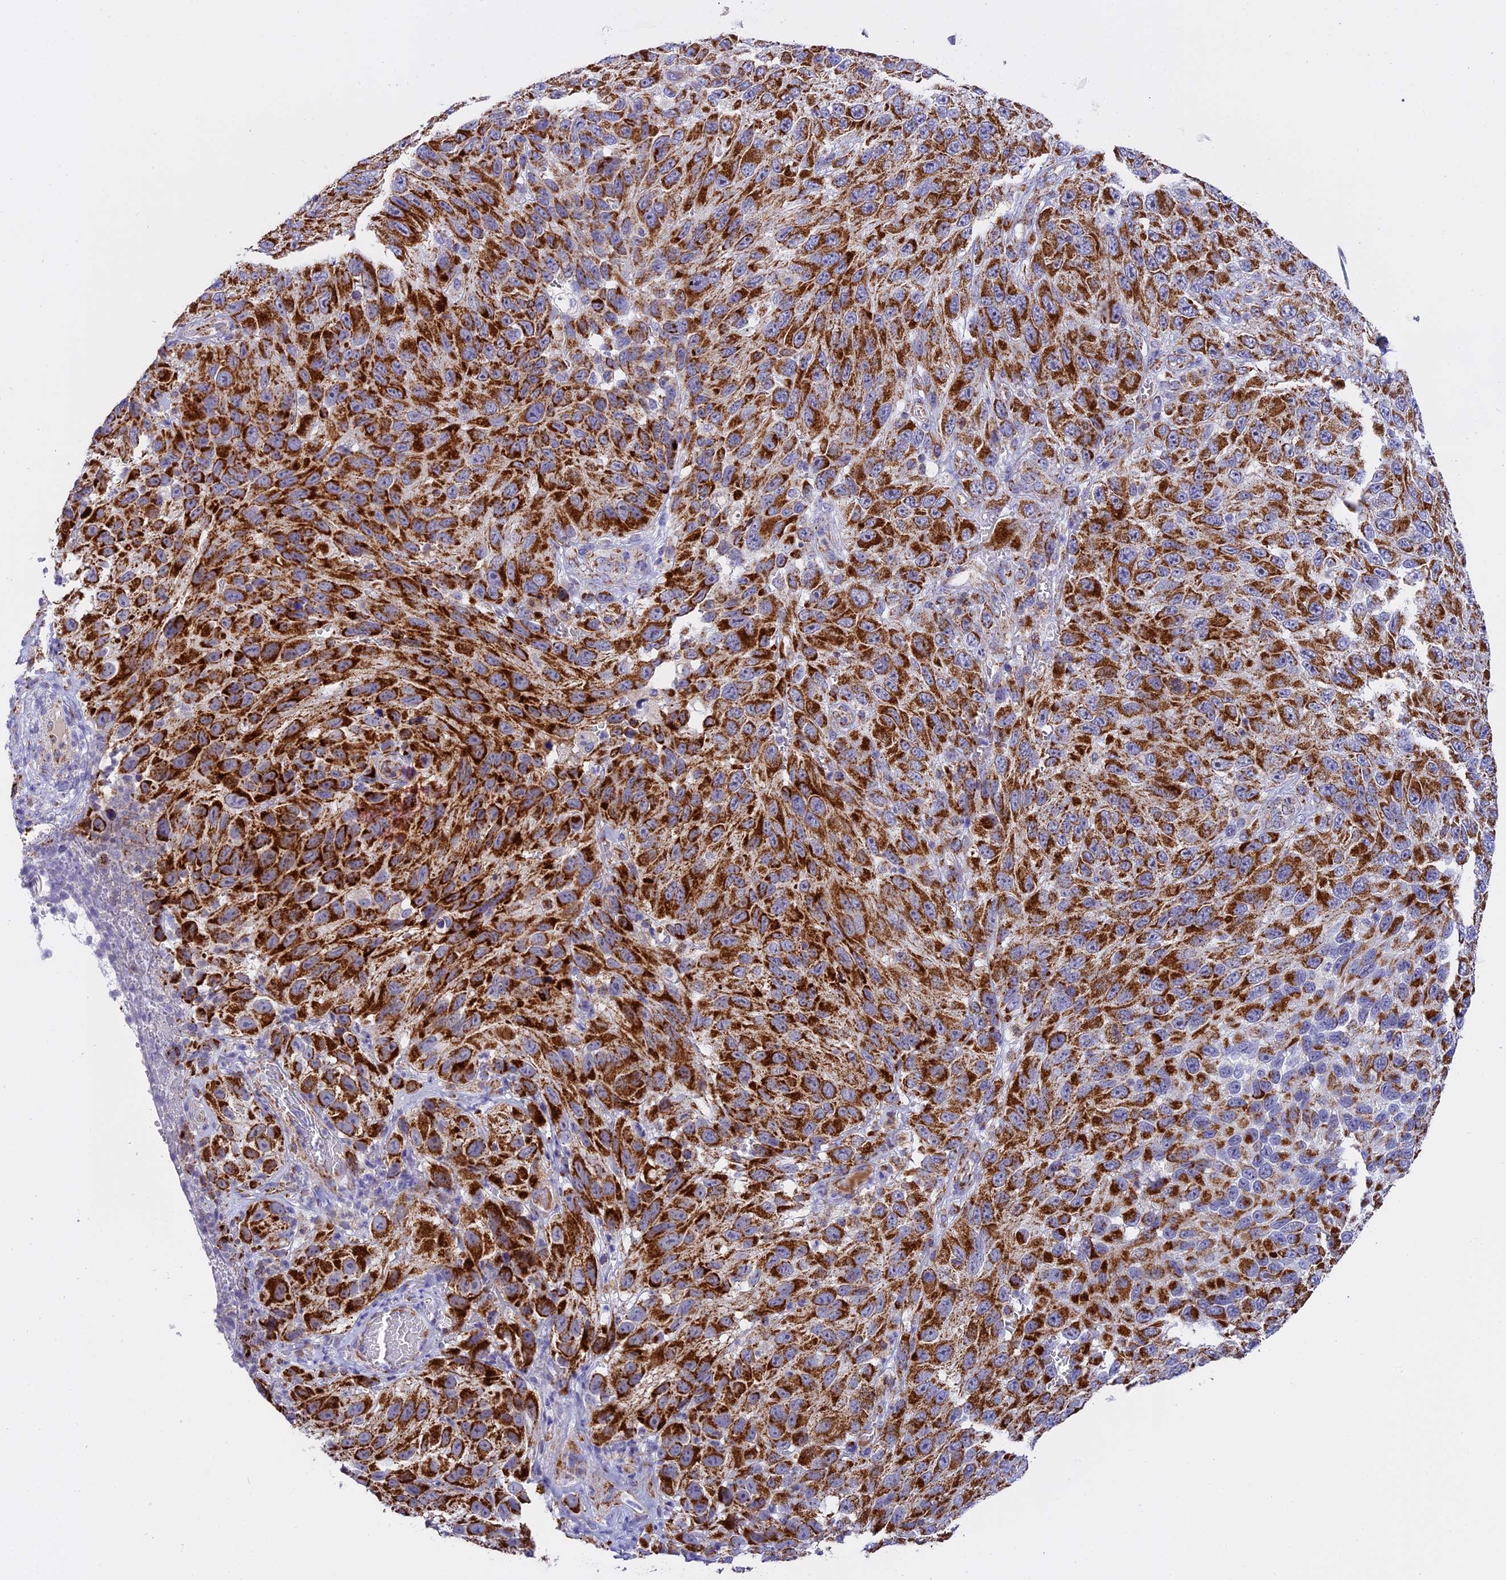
{"staining": {"intensity": "strong", "quantity": ">75%", "location": "cytoplasmic/membranous"}, "tissue": "melanoma", "cell_type": "Tumor cells", "image_type": "cancer", "snomed": [{"axis": "morphology", "description": "Malignant melanoma, NOS"}, {"axis": "topography", "description": "Skin"}], "caption": "An IHC micrograph of neoplastic tissue is shown. Protein staining in brown shows strong cytoplasmic/membranous positivity in melanoma within tumor cells.", "gene": "MRPS34", "patient": {"sex": "female", "age": 96}}